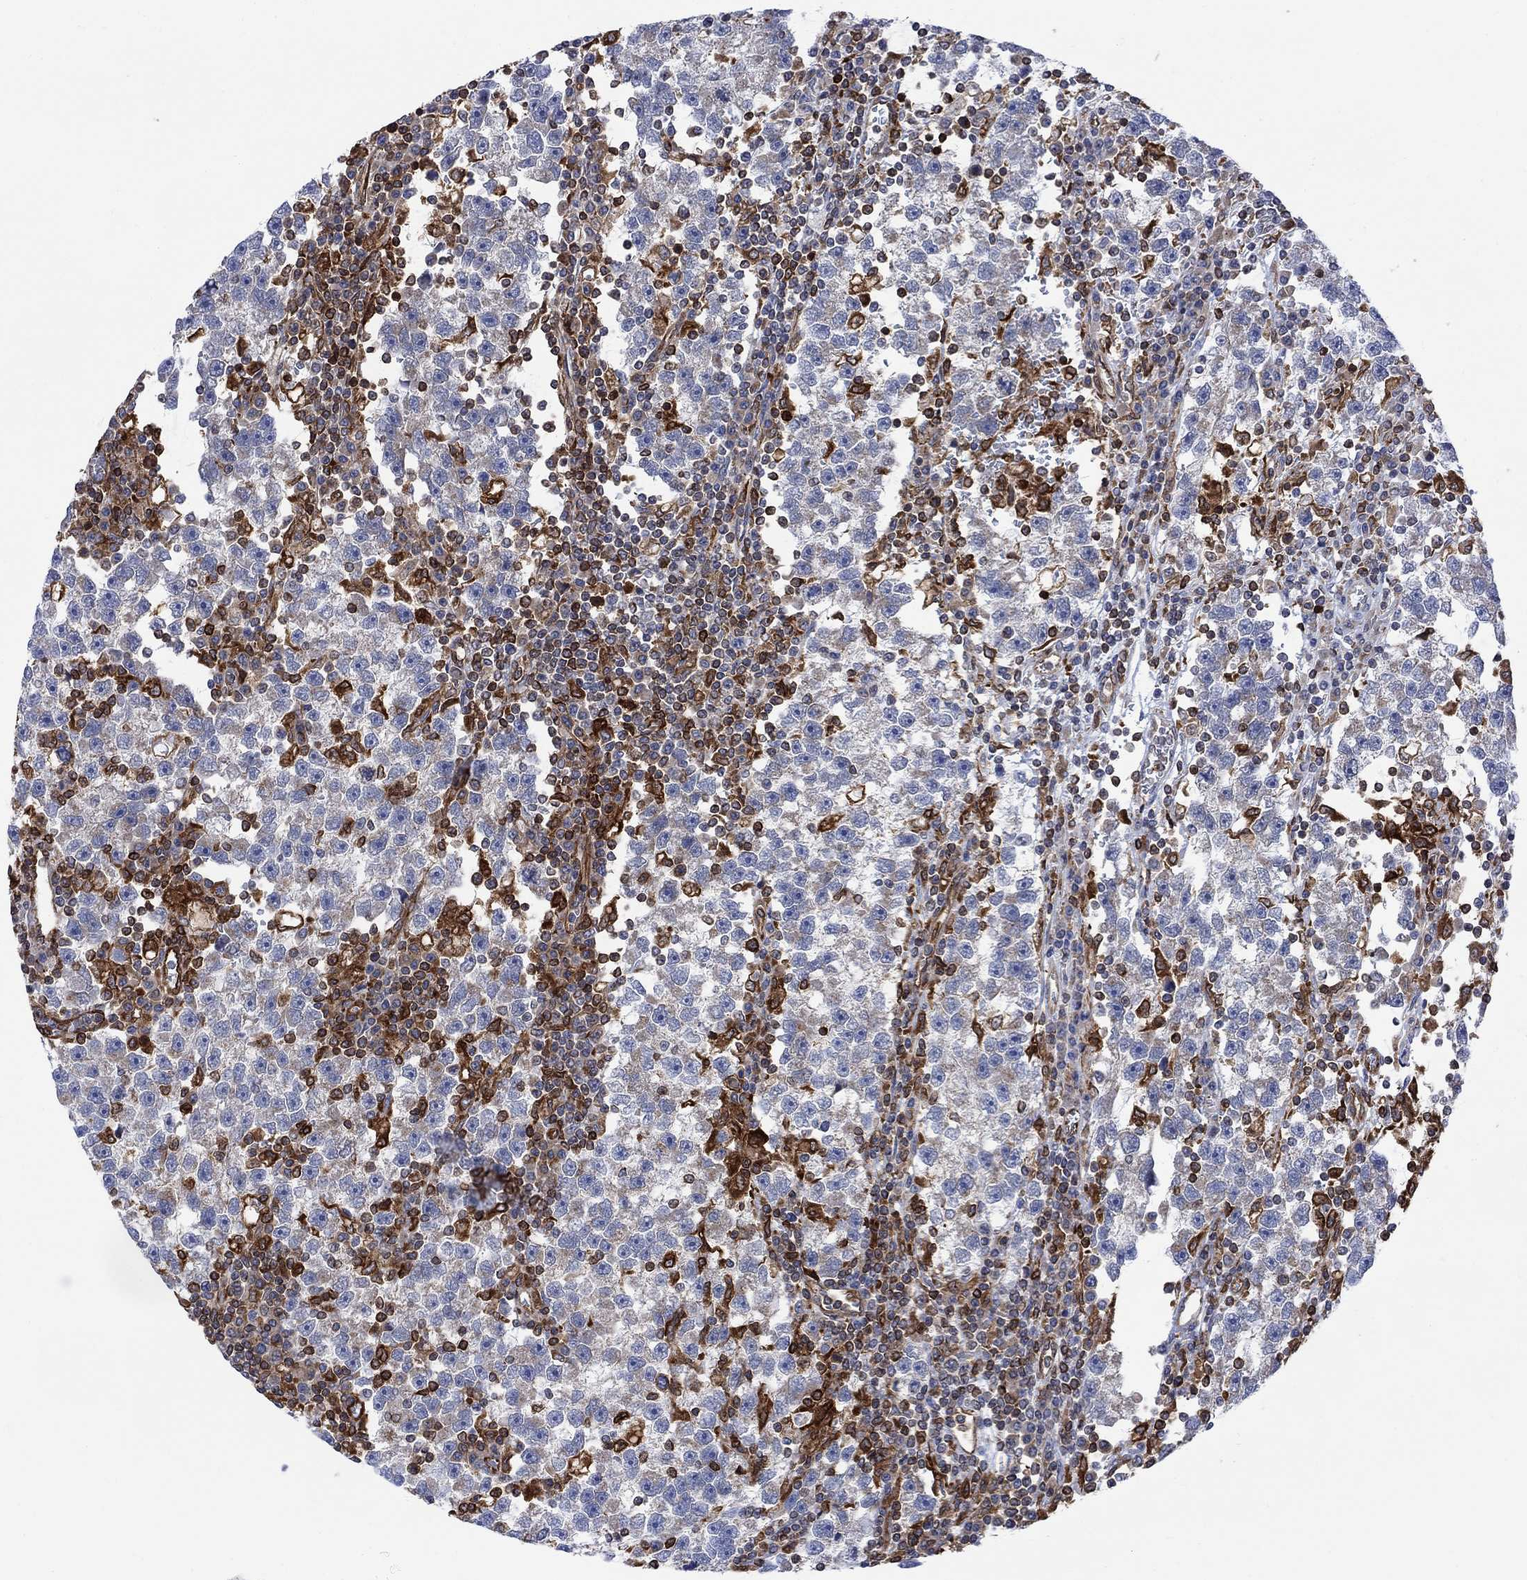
{"staining": {"intensity": "negative", "quantity": "none", "location": "none"}, "tissue": "testis cancer", "cell_type": "Tumor cells", "image_type": "cancer", "snomed": [{"axis": "morphology", "description": "Seminoma, NOS"}, {"axis": "topography", "description": "Testis"}], "caption": "IHC histopathology image of human testis cancer stained for a protein (brown), which reveals no positivity in tumor cells.", "gene": "GBP5", "patient": {"sex": "male", "age": 47}}